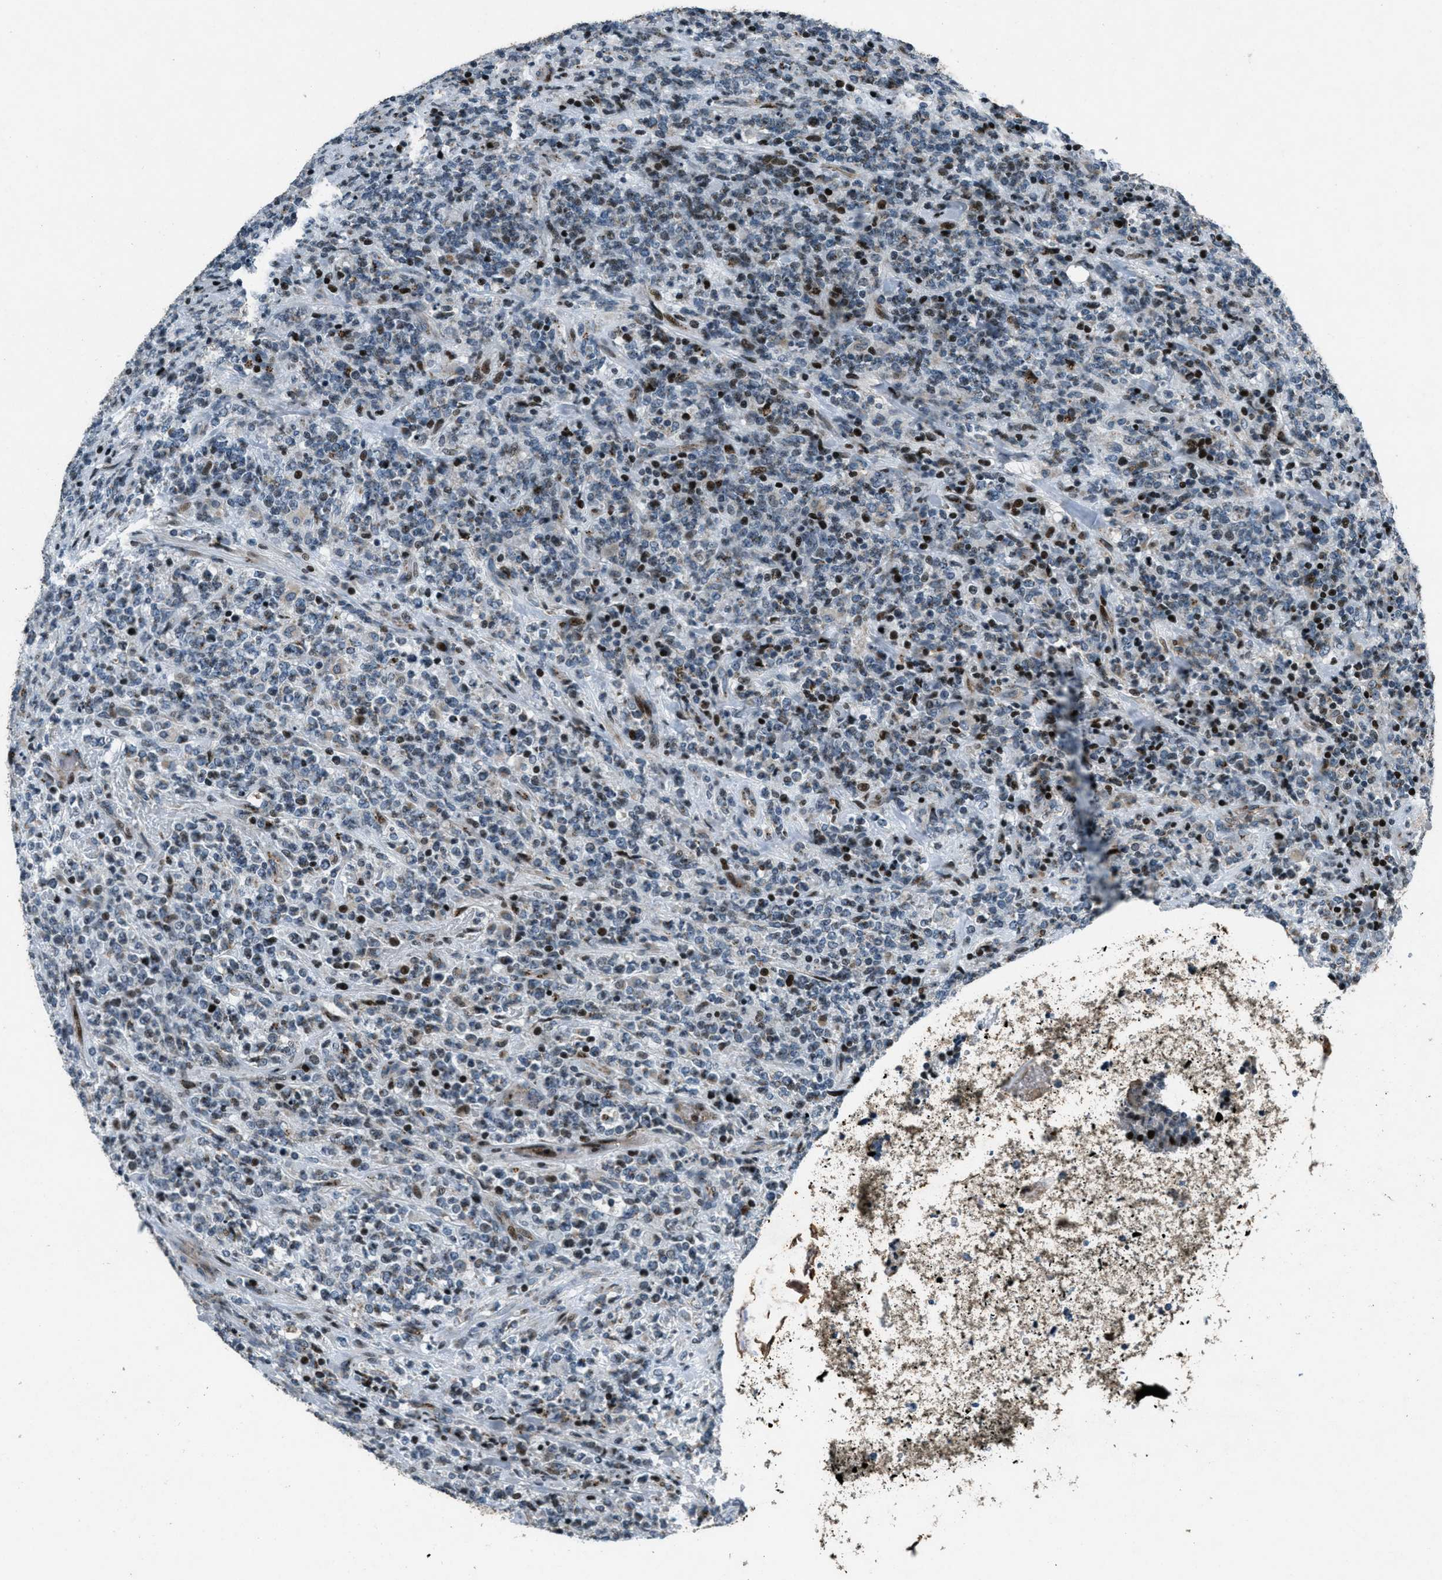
{"staining": {"intensity": "strong", "quantity": "<25%", "location": "nuclear"}, "tissue": "lymphoma", "cell_type": "Tumor cells", "image_type": "cancer", "snomed": [{"axis": "morphology", "description": "Malignant lymphoma, non-Hodgkin's type, High grade"}, {"axis": "topography", "description": "Soft tissue"}], "caption": "Malignant lymphoma, non-Hodgkin's type (high-grade) stained with IHC displays strong nuclear positivity in approximately <25% of tumor cells.", "gene": "GPC6", "patient": {"sex": "male", "age": 18}}